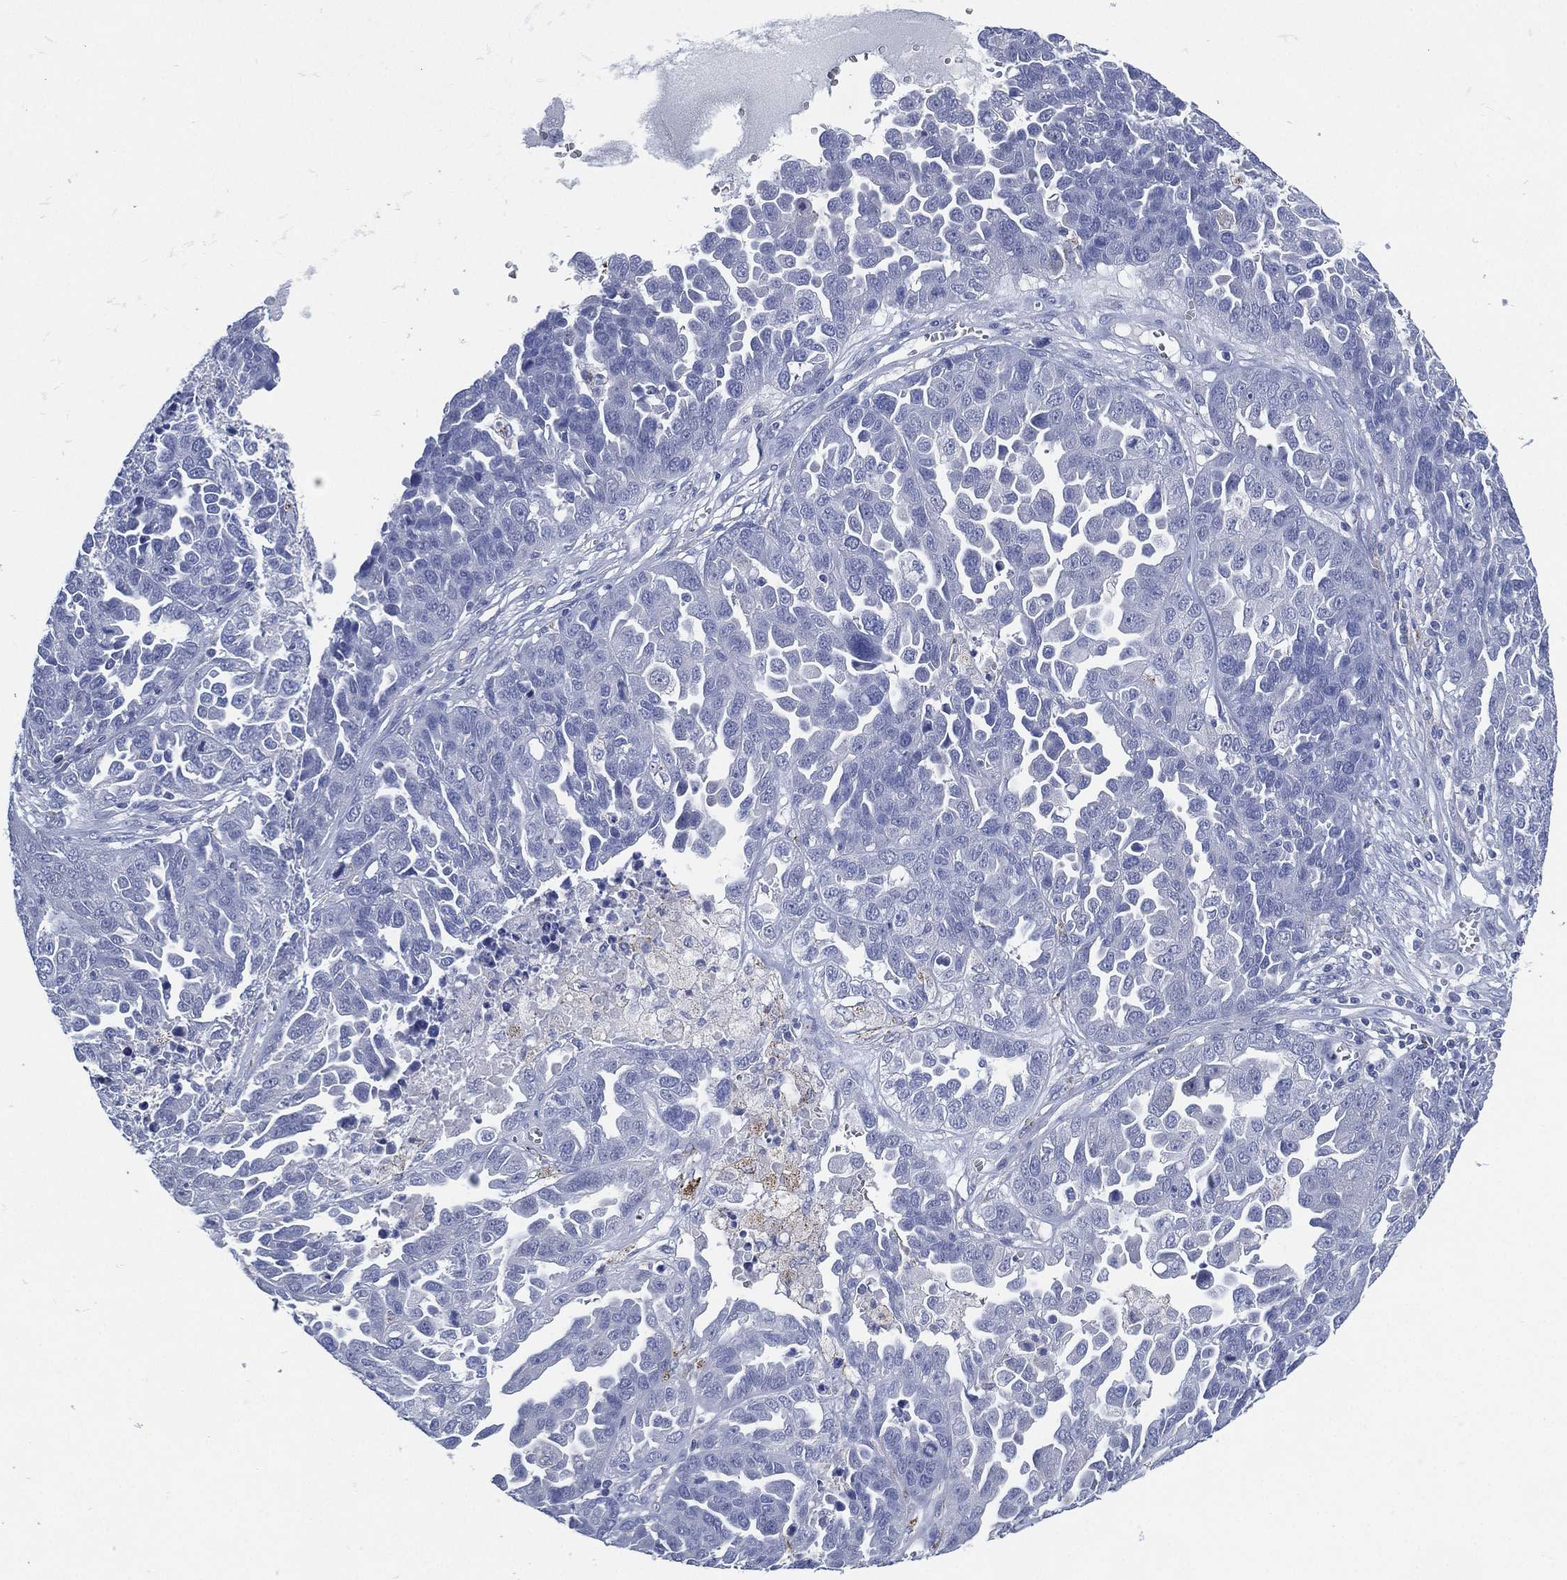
{"staining": {"intensity": "negative", "quantity": "none", "location": "none"}, "tissue": "ovarian cancer", "cell_type": "Tumor cells", "image_type": "cancer", "snomed": [{"axis": "morphology", "description": "Cystadenocarcinoma, serous, NOS"}, {"axis": "topography", "description": "Ovary"}], "caption": "A micrograph of ovarian cancer stained for a protein exhibits no brown staining in tumor cells.", "gene": "C5orf46", "patient": {"sex": "female", "age": 87}}